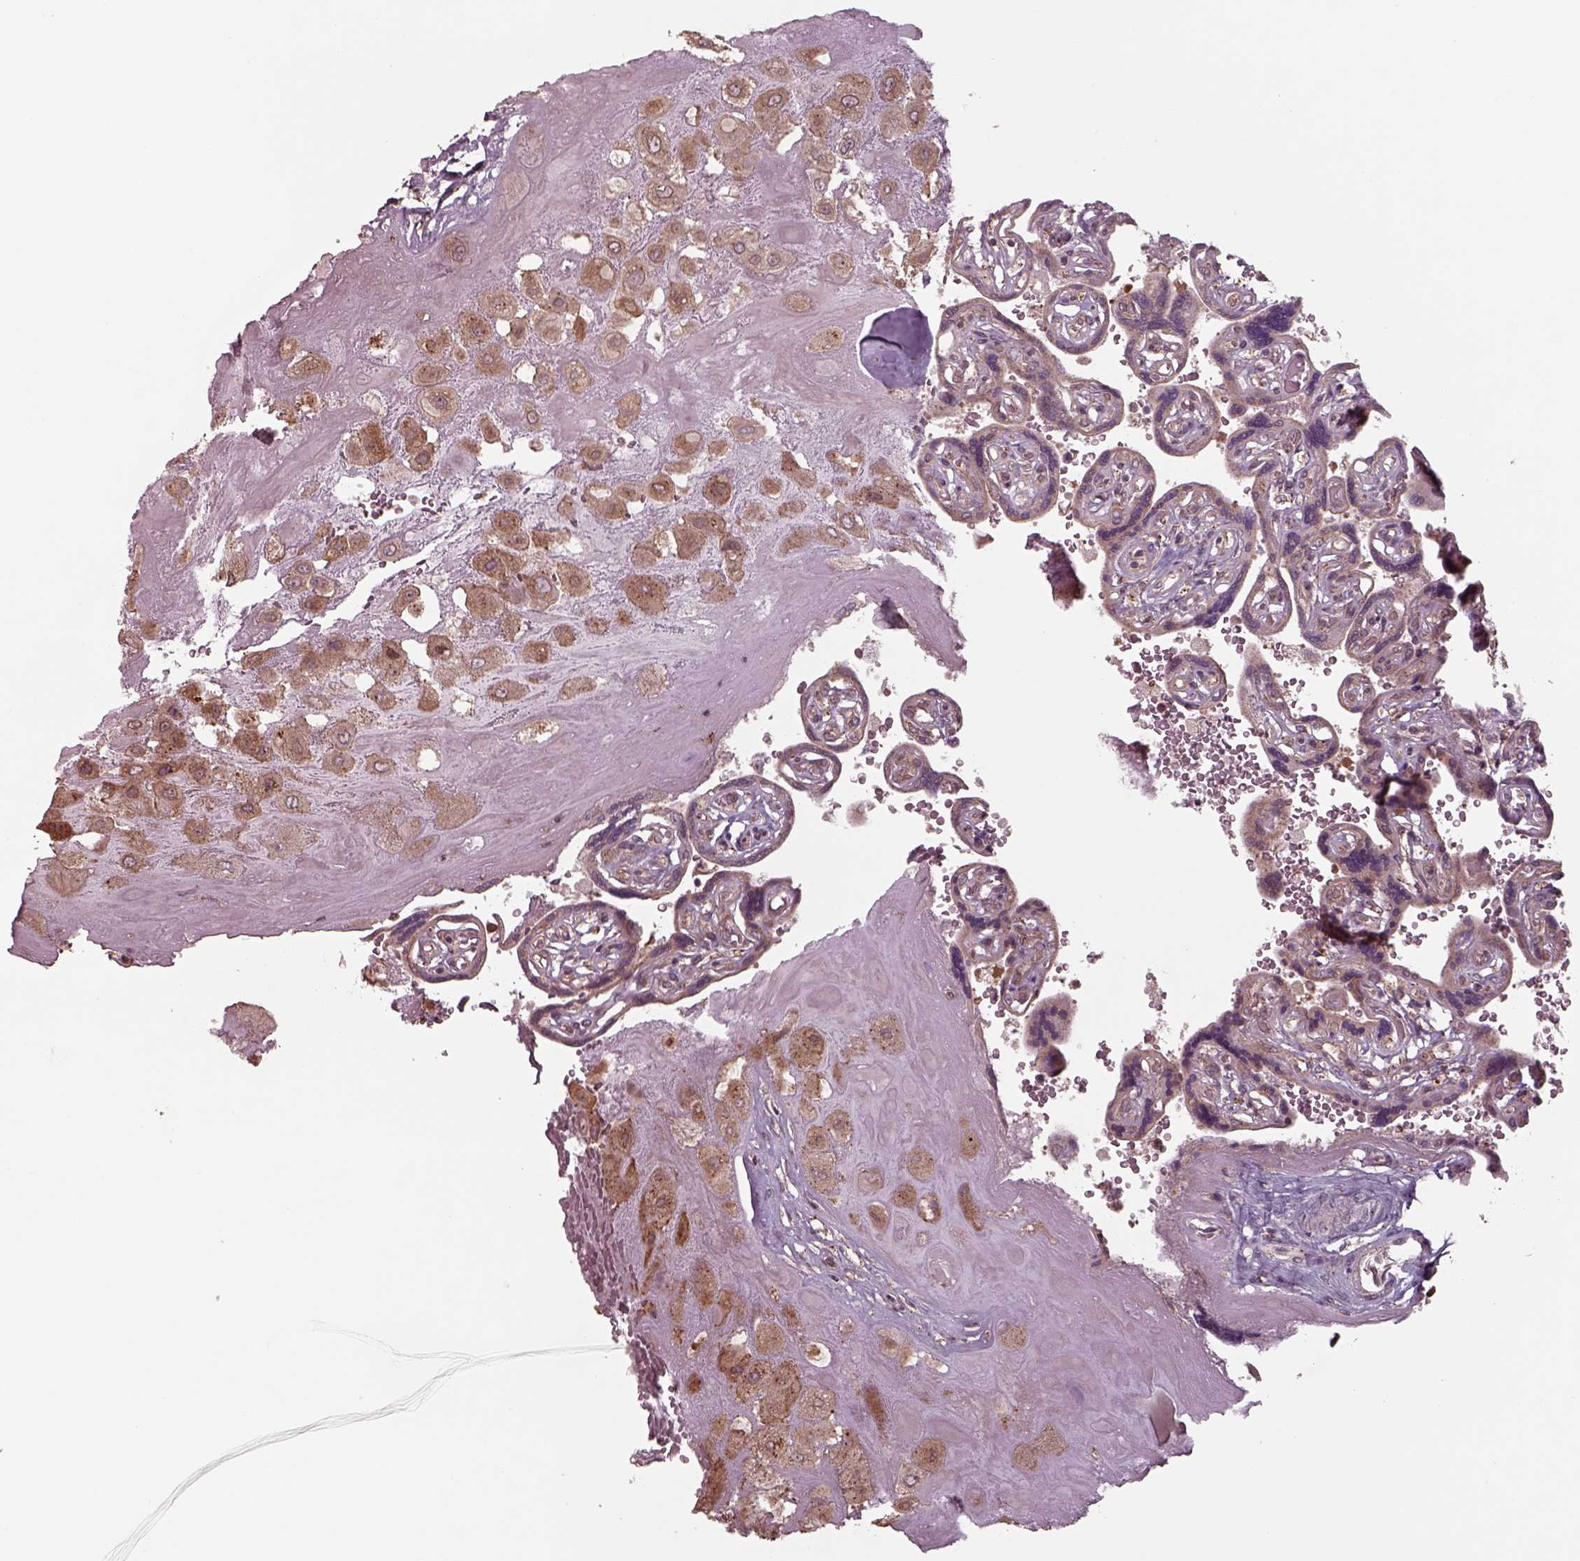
{"staining": {"intensity": "moderate", "quantity": ">75%", "location": "cytoplasmic/membranous"}, "tissue": "placenta", "cell_type": "Decidual cells", "image_type": "normal", "snomed": [{"axis": "morphology", "description": "Normal tissue, NOS"}, {"axis": "topography", "description": "Placenta"}], "caption": "The immunohistochemical stain shows moderate cytoplasmic/membranous expression in decidual cells of benign placenta. Immunohistochemistry stains the protein of interest in brown and the nuclei are stained blue.", "gene": "CHMP3", "patient": {"sex": "female", "age": 32}}